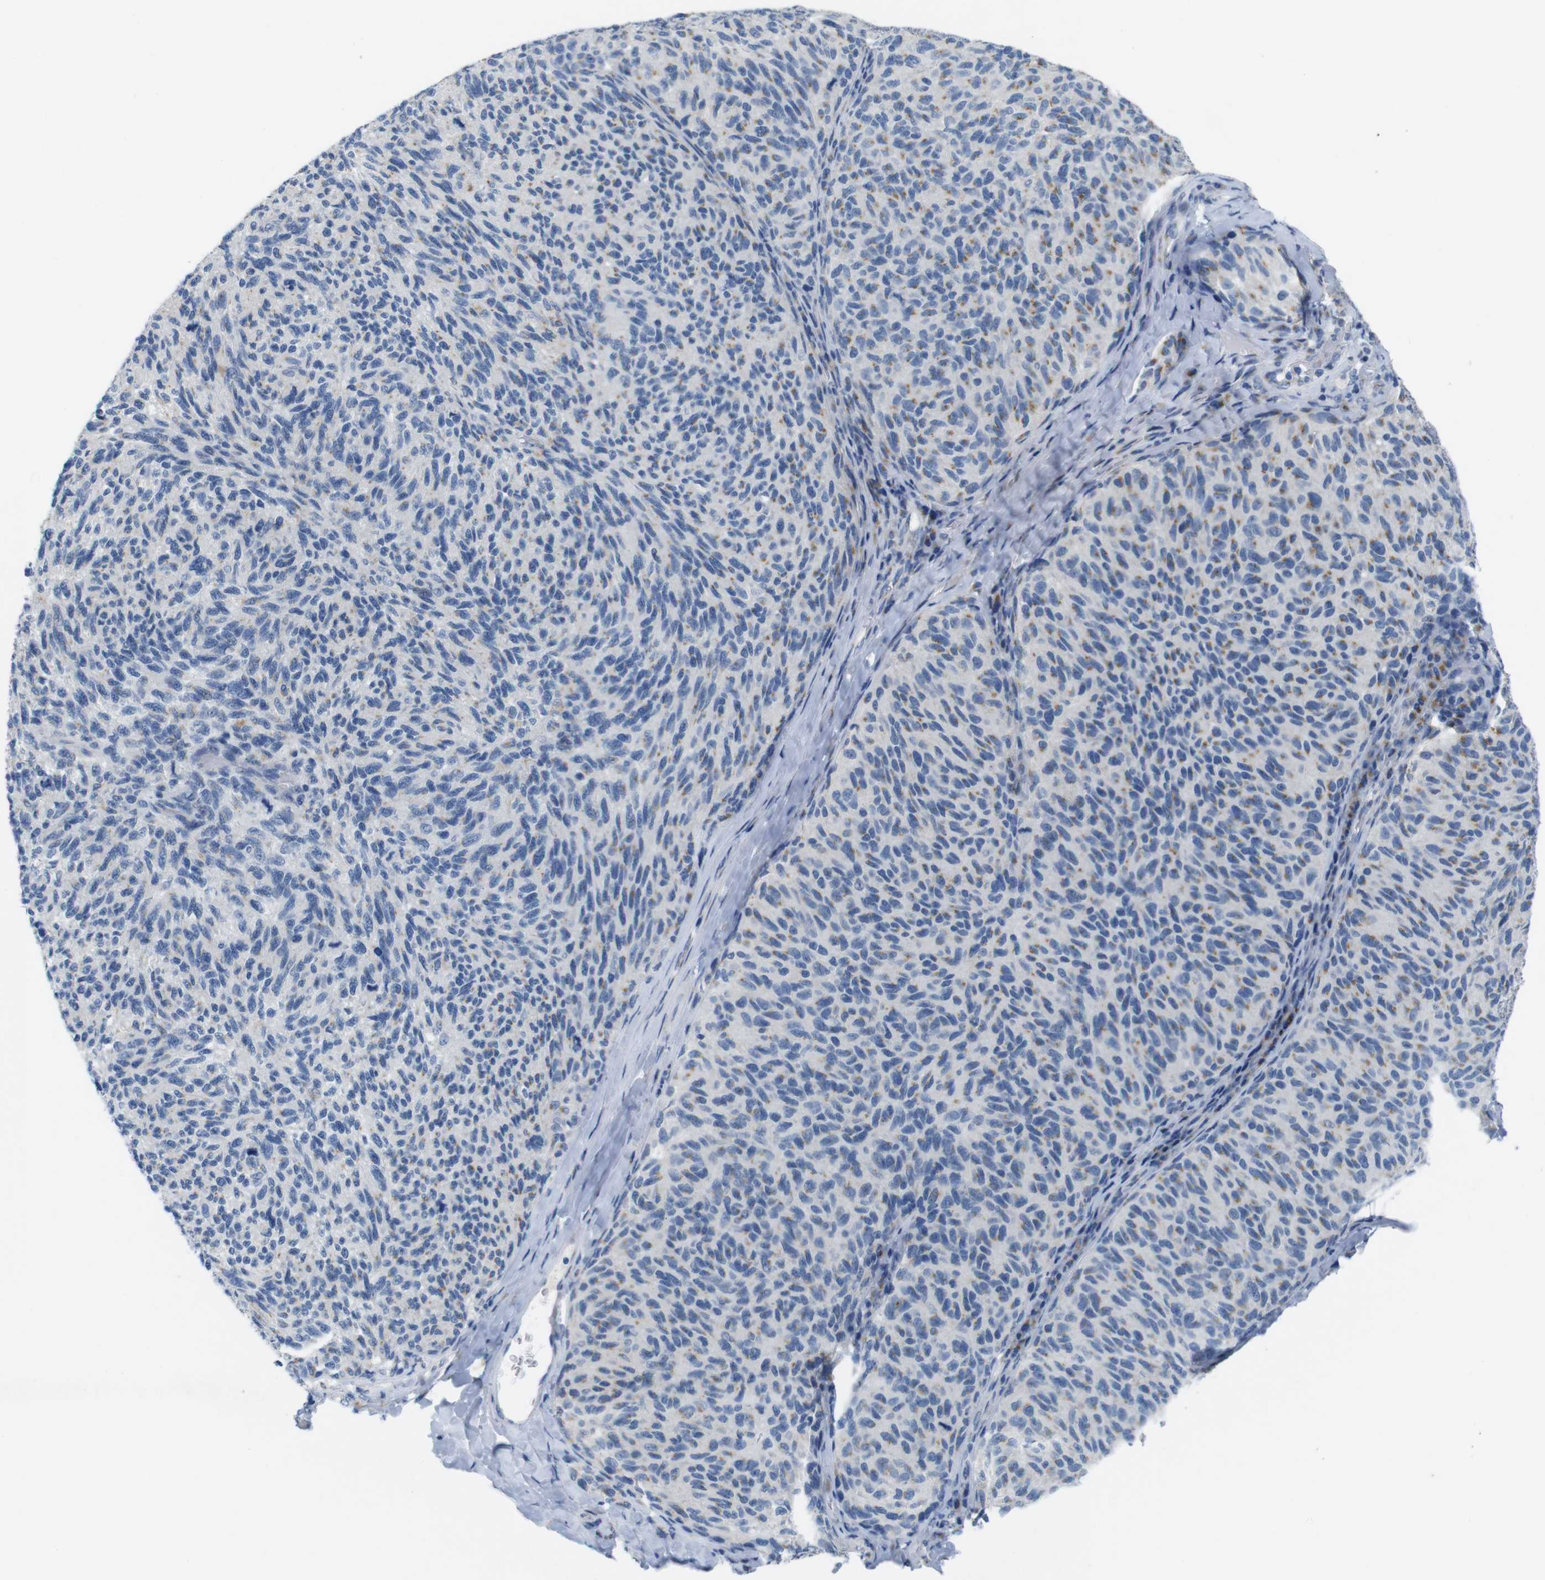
{"staining": {"intensity": "moderate", "quantity": "25%-75%", "location": "cytoplasmic/membranous"}, "tissue": "melanoma", "cell_type": "Tumor cells", "image_type": "cancer", "snomed": [{"axis": "morphology", "description": "Malignant melanoma, NOS"}, {"axis": "topography", "description": "Skin"}], "caption": "Immunohistochemistry micrograph of neoplastic tissue: melanoma stained using immunohistochemistry exhibits medium levels of moderate protein expression localized specifically in the cytoplasmic/membranous of tumor cells, appearing as a cytoplasmic/membranous brown color.", "gene": "GOLGA2", "patient": {"sex": "female", "age": 73}}